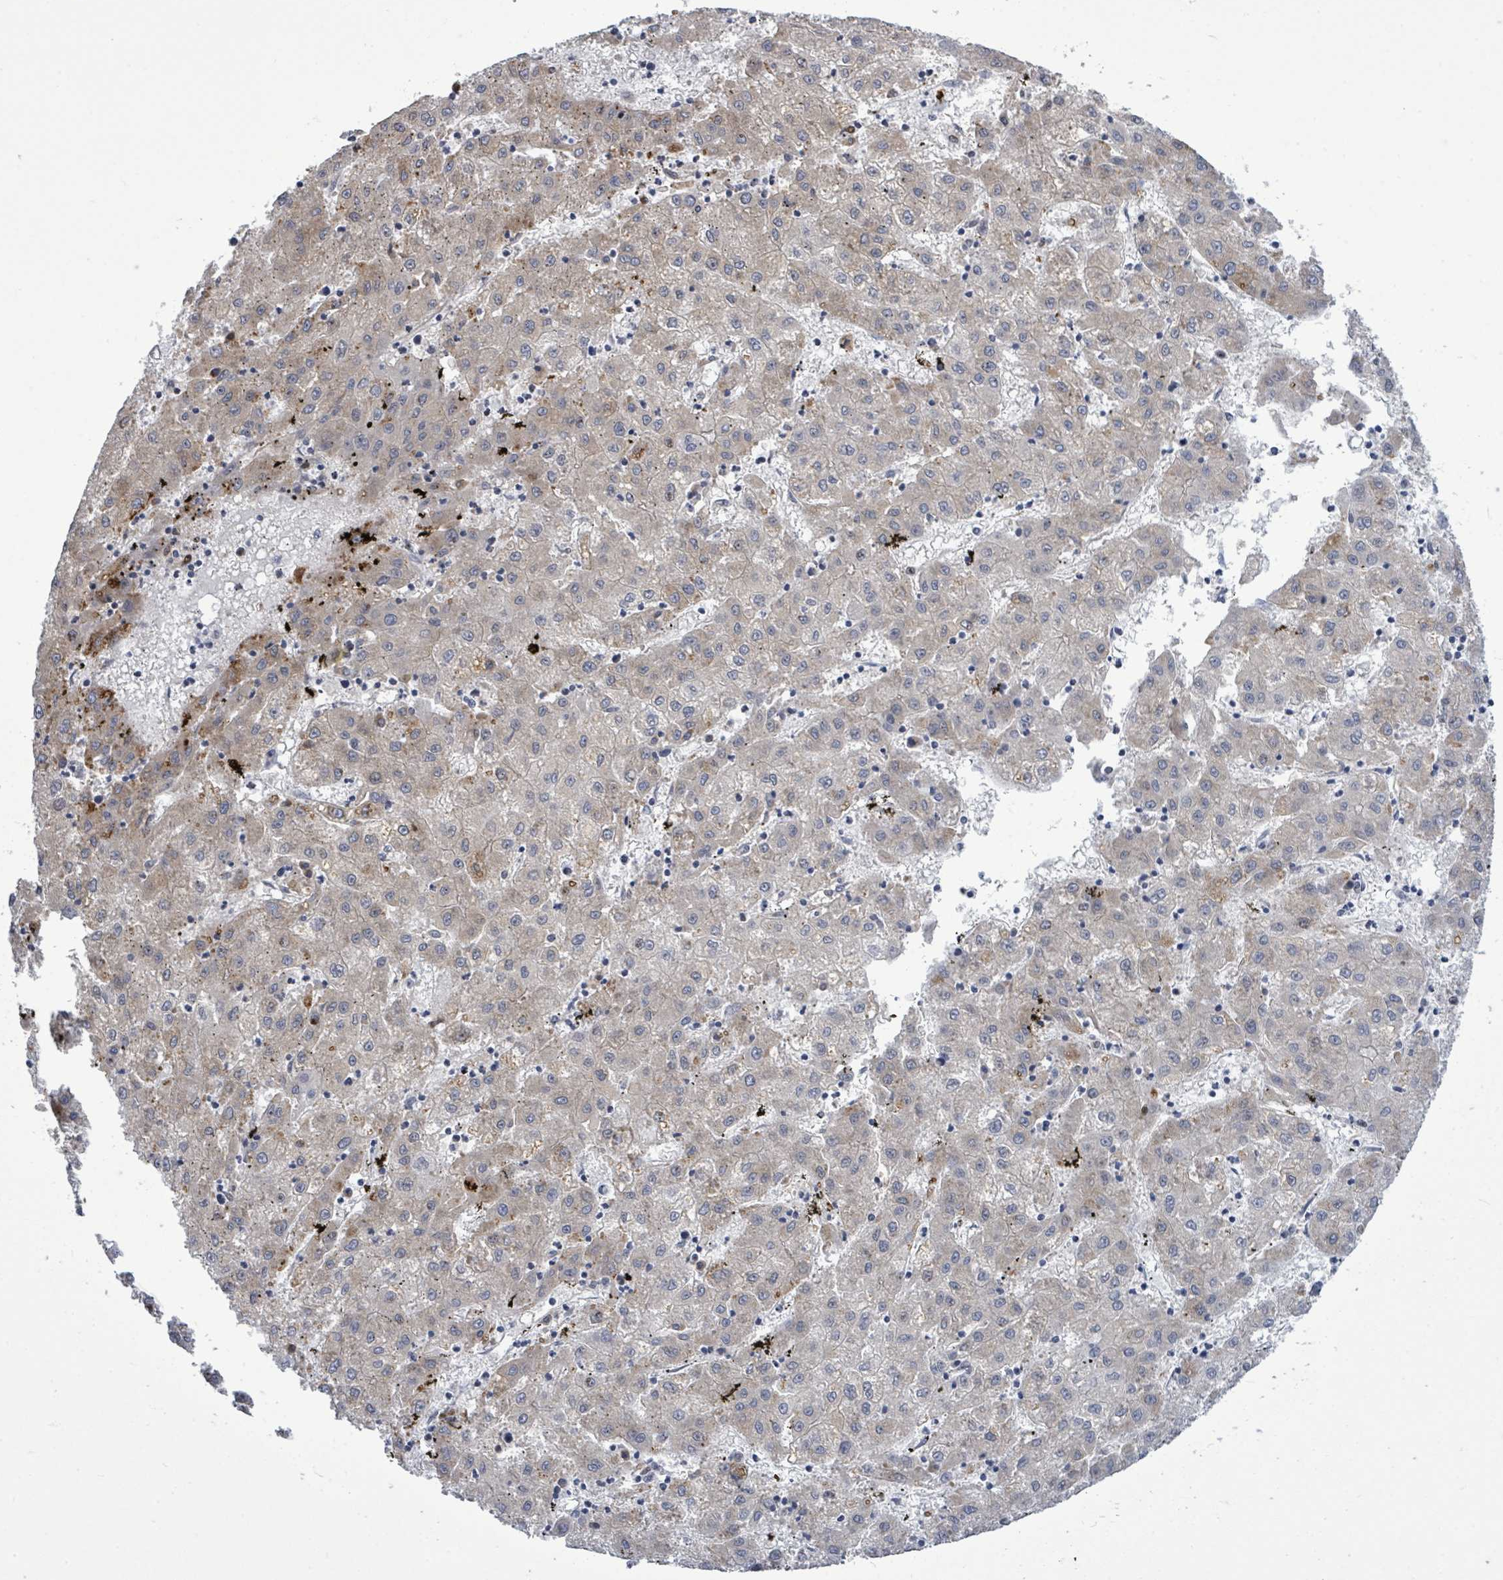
{"staining": {"intensity": "weak", "quantity": "<25%", "location": "cytoplasmic/membranous"}, "tissue": "liver cancer", "cell_type": "Tumor cells", "image_type": "cancer", "snomed": [{"axis": "morphology", "description": "Carcinoma, Hepatocellular, NOS"}, {"axis": "topography", "description": "Liver"}], "caption": "DAB (3,3'-diaminobenzidine) immunohistochemical staining of human liver cancer reveals no significant expression in tumor cells.", "gene": "SAR1A", "patient": {"sex": "male", "age": 72}}